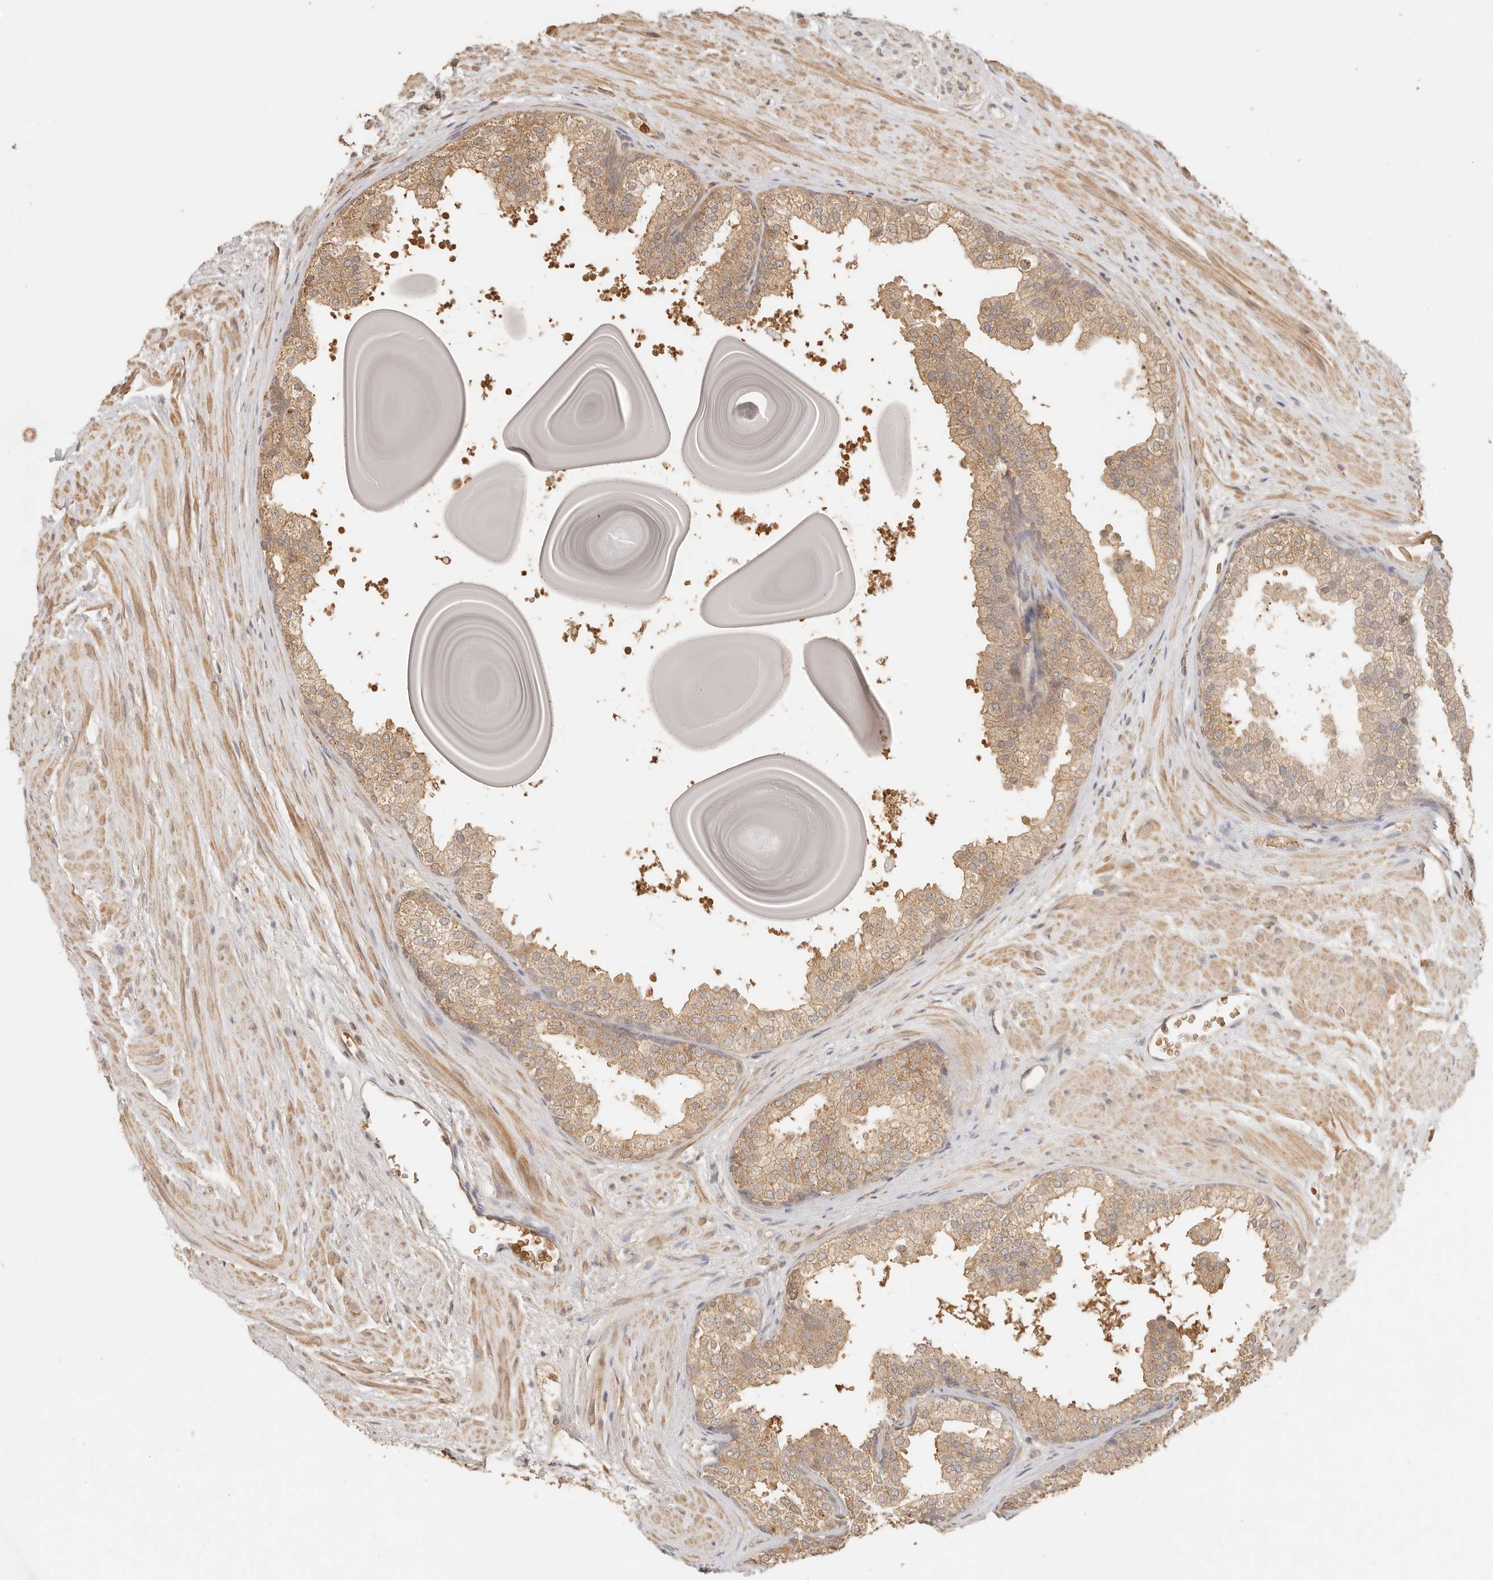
{"staining": {"intensity": "moderate", "quantity": ">75%", "location": "cytoplasmic/membranous"}, "tissue": "prostate", "cell_type": "Glandular cells", "image_type": "normal", "snomed": [{"axis": "morphology", "description": "Normal tissue, NOS"}, {"axis": "topography", "description": "Prostate"}], "caption": "DAB (3,3'-diaminobenzidine) immunohistochemical staining of benign human prostate displays moderate cytoplasmic/membranous protein positivity in about >75% of glandular cells.", "gene": "INTS11", "patient": {"sex": "male", "age": 48}}